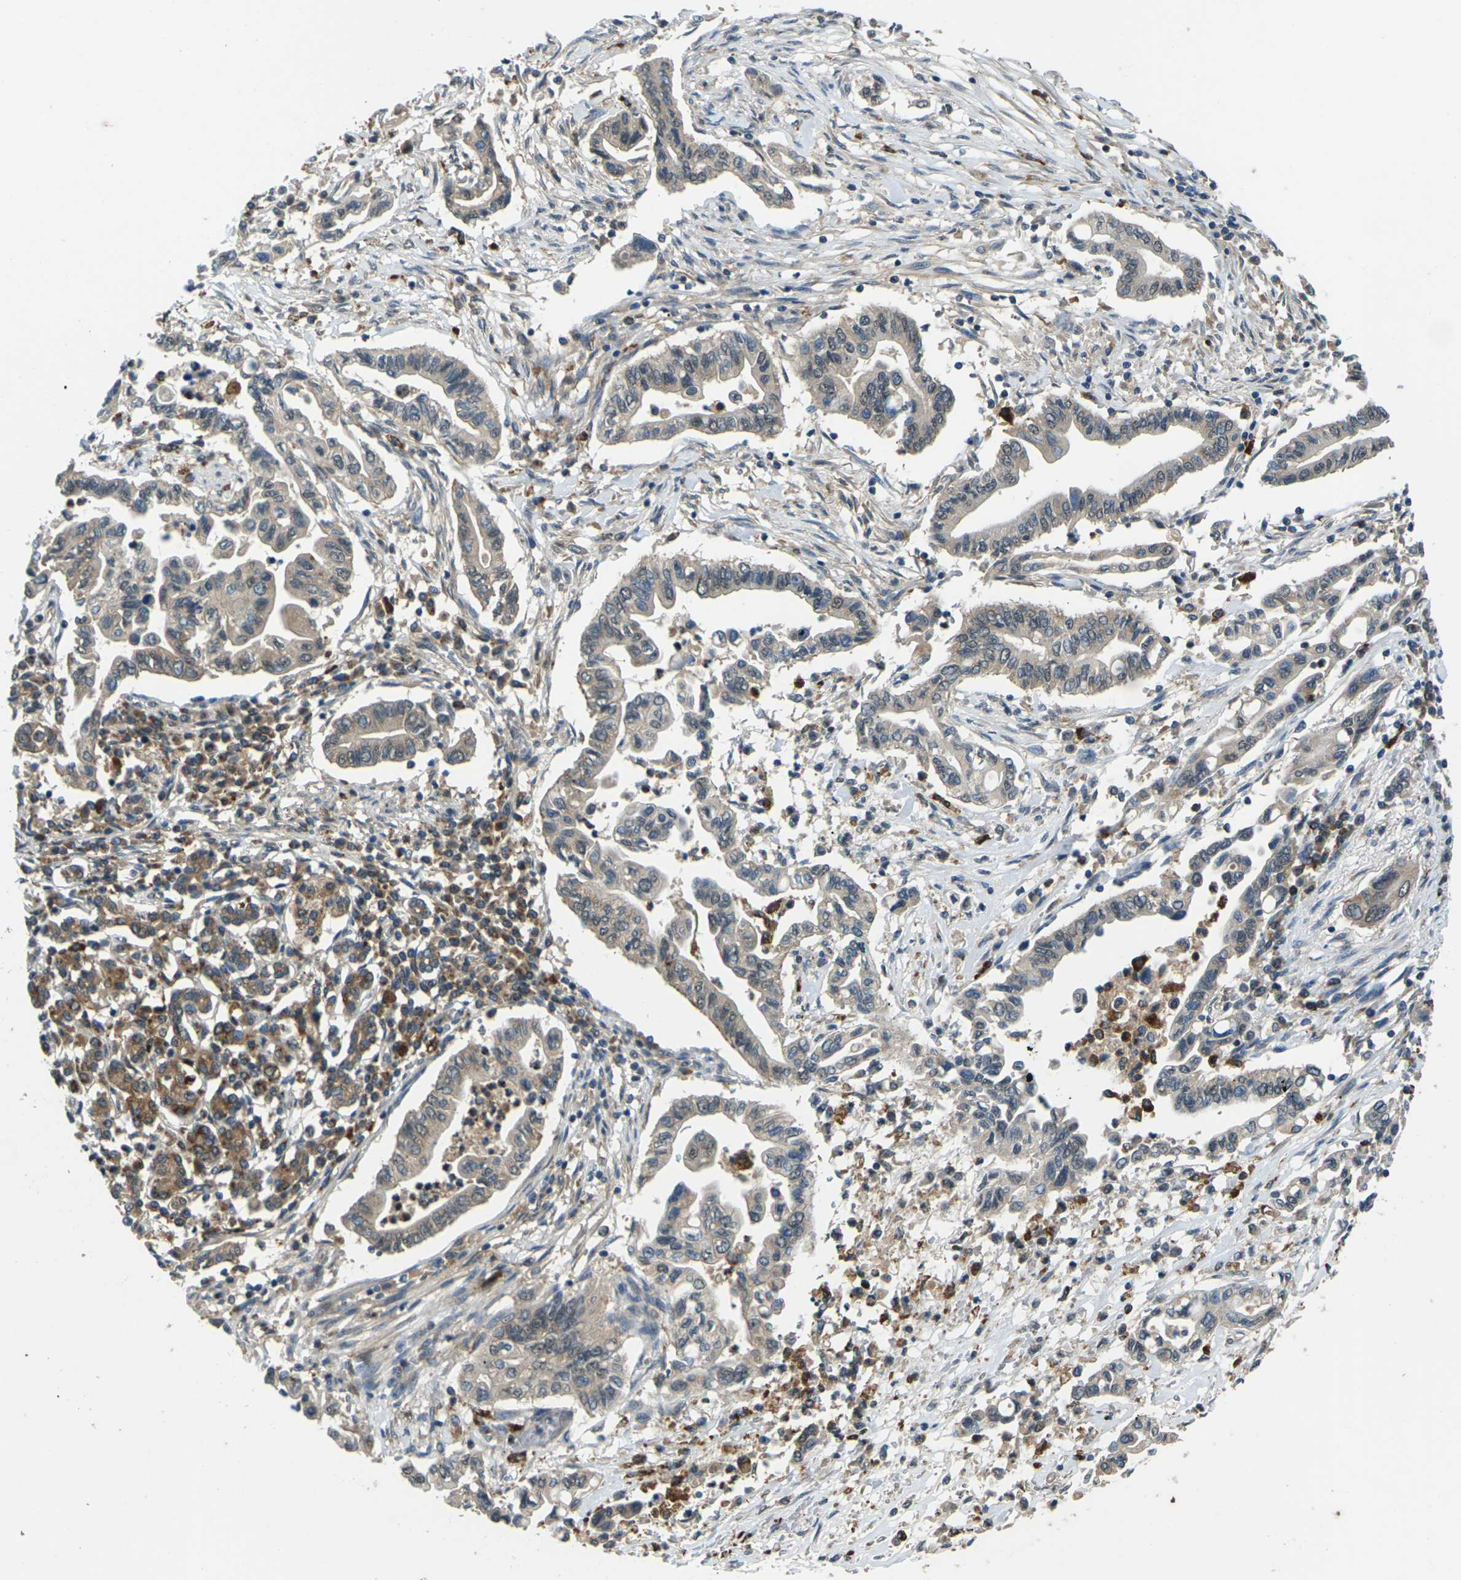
{"staining": {"intensity": "weak", "quantity": "25%-75%", "location": "cytoplasmic/membranous"}, "tissue": "pancreatic cancer", "cell_type": "Tumor cells", "image_type": "cancer", "snomed": [{"axis": "morphology", "description": "Adenocarcinoma, NOS"}, {"axis": "topography", "description": "Pancreas"}], "caption": "Immunohistochemistry (IHC) of pancreatic cancer exhibits low levels of weak cytoplasmic/membranous positivity in about 25%-75% of tumor cells. The staining was performed using DAB to visualize the protein expression in brown, while the nuclei were stained in blue with hematoxylin (Magnification: 20x).", "gene": "SLC31A2", "patient": {"sex": "female", "age": 57}}